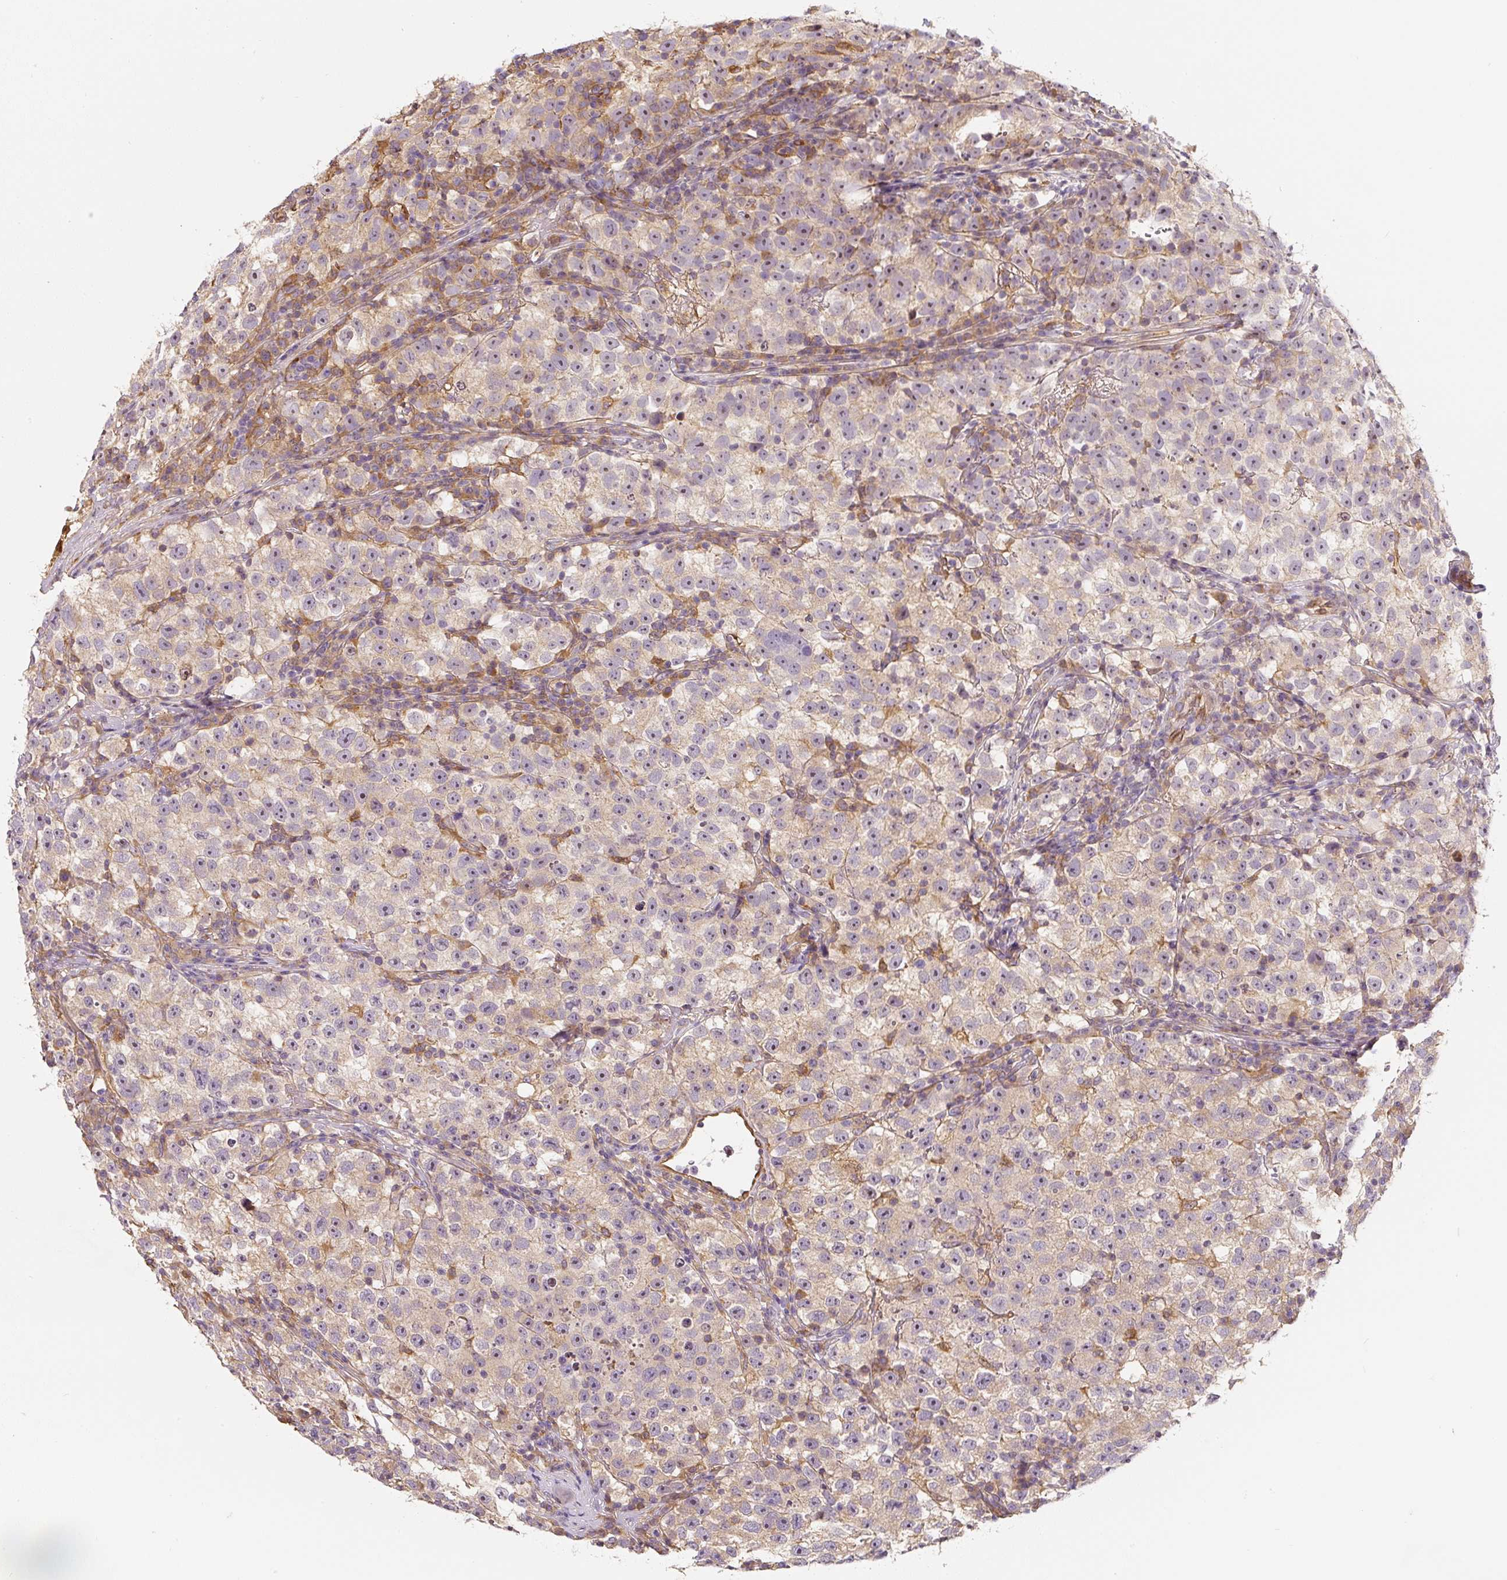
{"staining": {"intensity": "moderate", "quantity": ">75%", "location": "nuclear"}, "tissue": "testis cancer", "cell_type": "Tumor cells", "image_type": "cancer", "snomed": [{"axis": "morphology", "description": "Seminoma, NOS"}, {"axis": "topography", "description": "Testis"}], "caption": "IHC (DAB) staining of testis cancer shows moderate nuclear protein staining in approximately >75% of tumor cells.", "gene": "PWWP3B", "patient": {"sex": "male", "age": 22}}